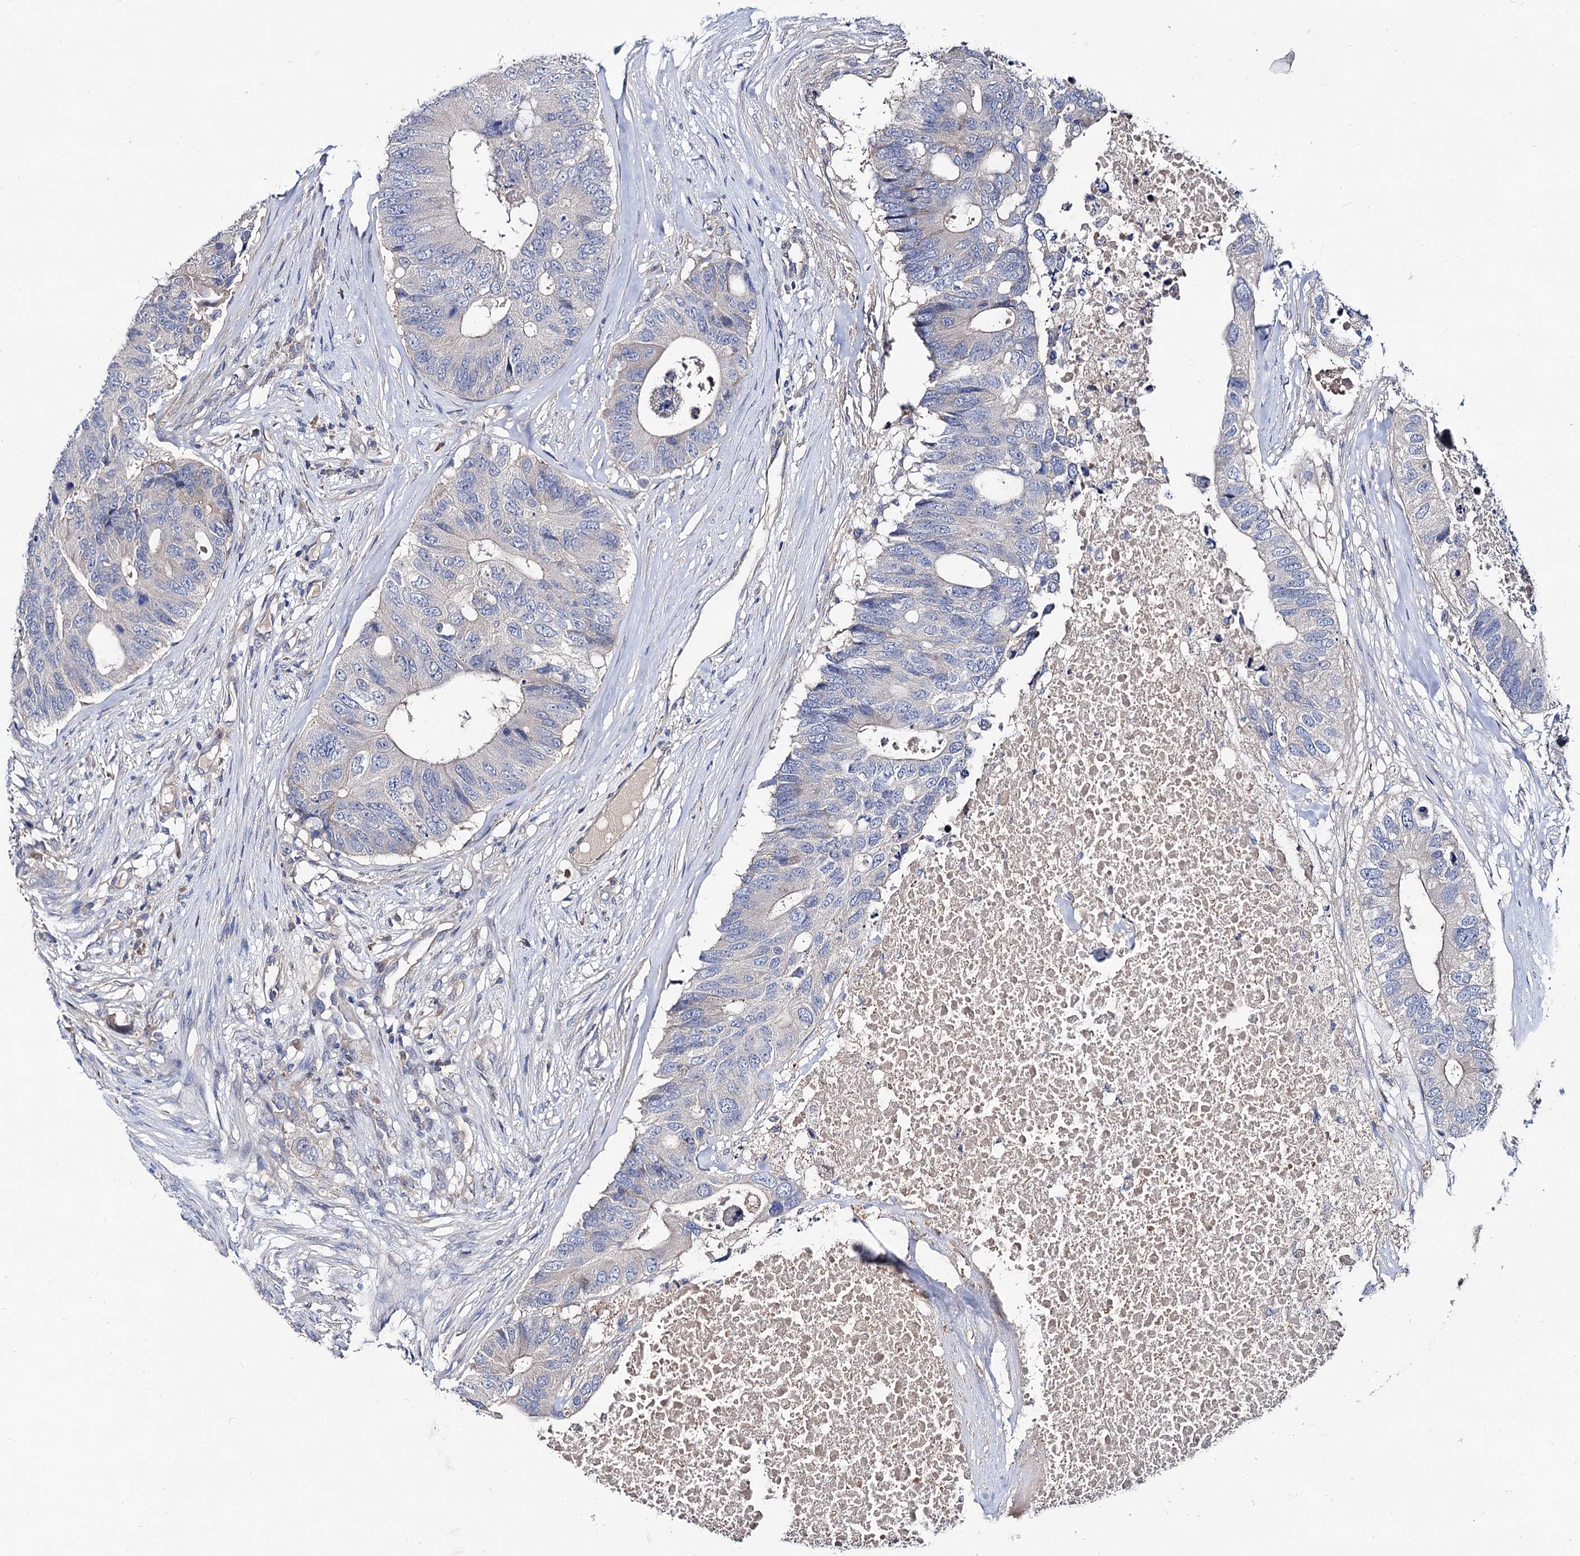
{"staining": {"intensity": "negative", "quantity": "none", "location": "none"}, "tissue": "colorectal cancer", "cell_type": "Tumor cells", "image_type": "cancer", "snomed": [{"axis": "morphology", "description": "Adenocarcinoma, NOS"}, {"axis": "topography", "description": "Colon"}], "caption": "Colorectal cancer (adenocarcinoma) was stained to show a protein in brown. There is no significant positivity in tumor cells.", "gene": "HVCN1", "patient": {"sex": "male", "age": 71}}